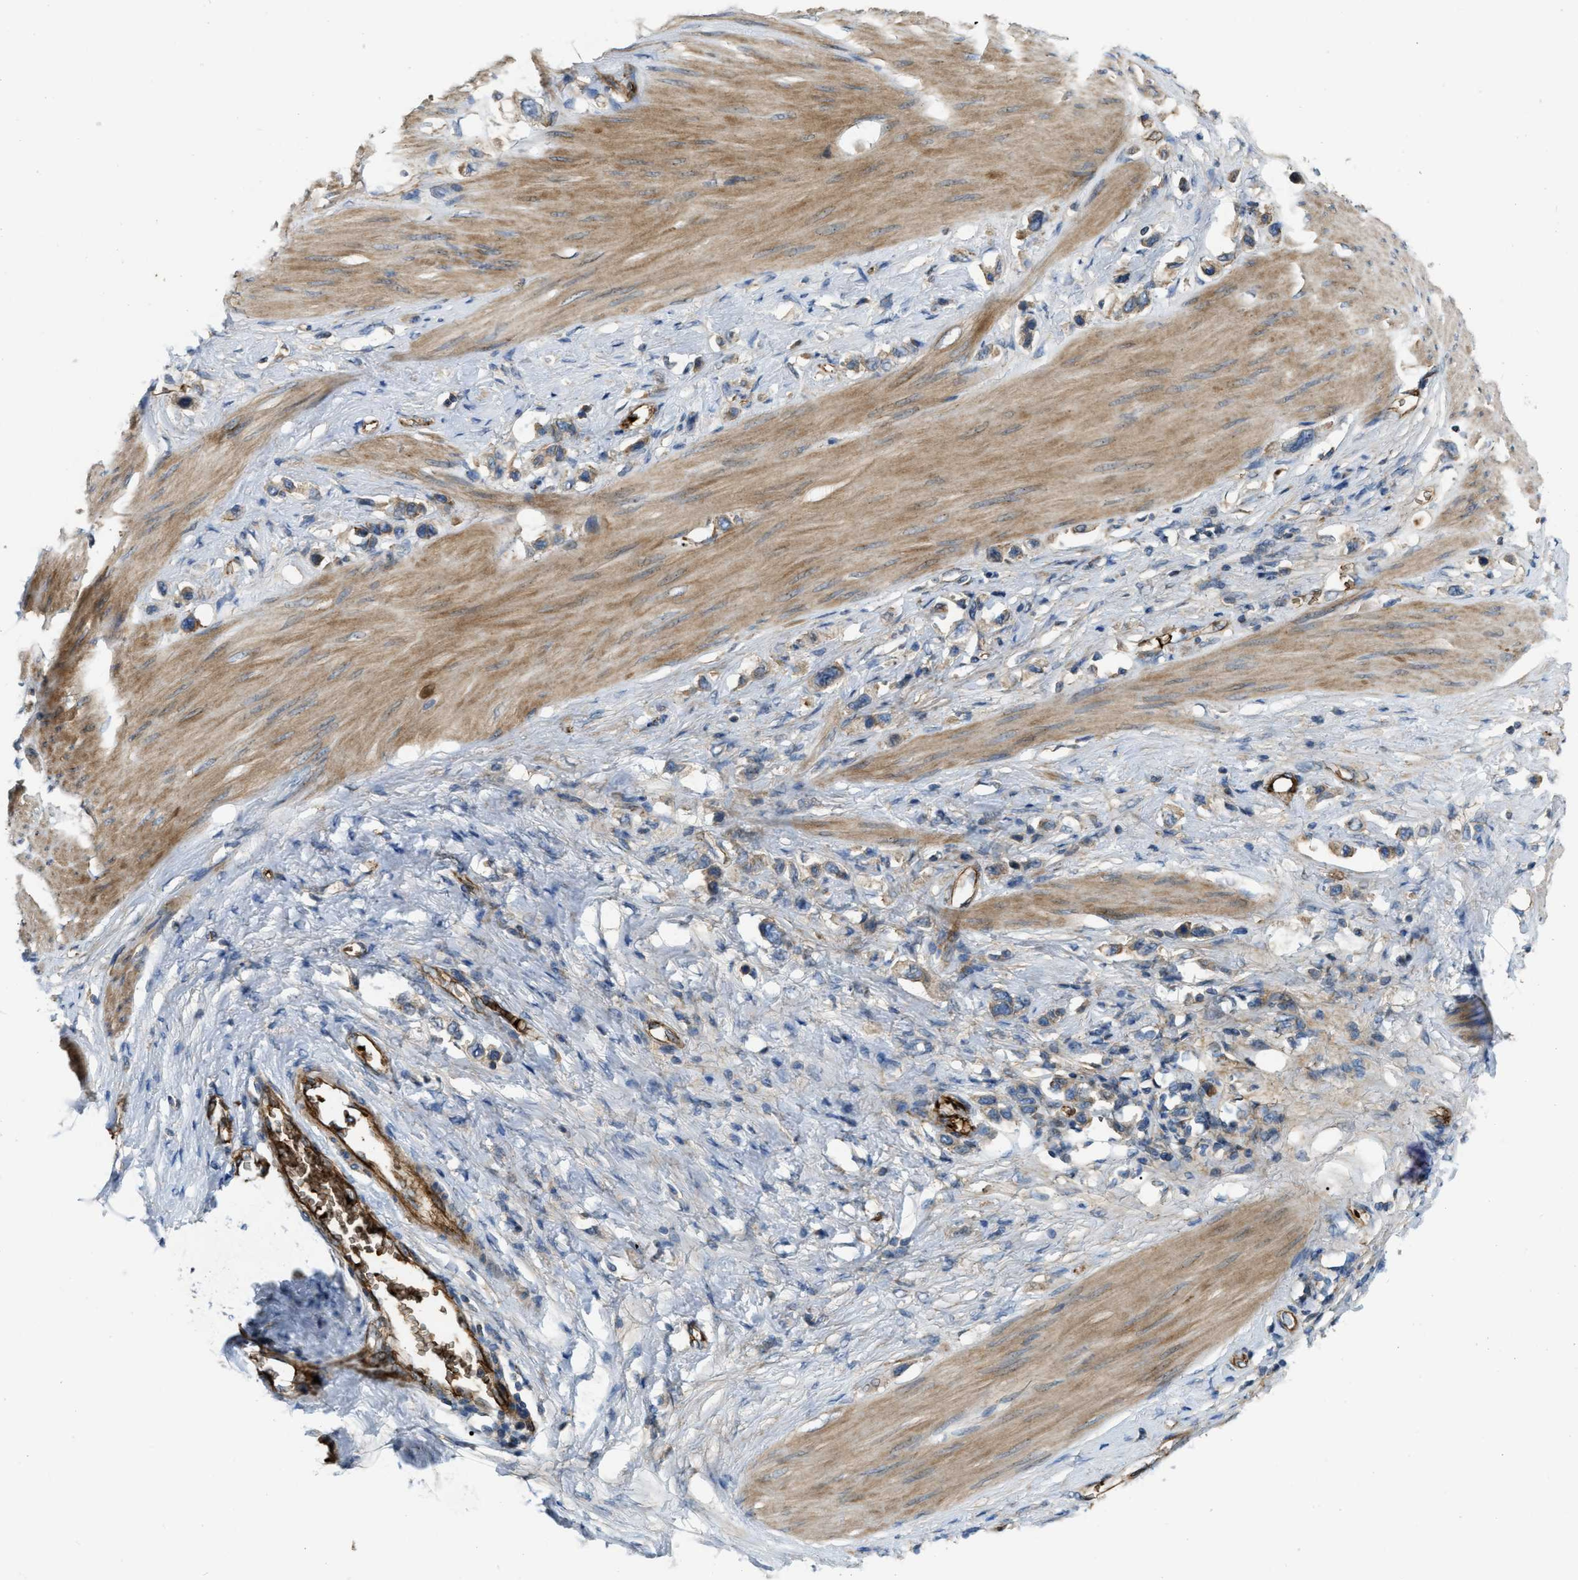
{"staining": {"intensity": "weak", "quantity": ">75%", "location": "cytoplasmic/membranous"}, "tissue": "stomach cancer", "cell_type": "Tumor cells", "image_type": "cancer", "snomed": [{"axis": "morphology", "description": "Adenocarcinoma, NOS"}, {"axis": "topography", "description": "Stomach"}], "caption": "This photomicrograph shows IHC staining of stomach cancer (adenocarcinoma), with low weak cytoplasmic/membranous positivity in about >75% of tumor cells.", "gene": "ERC1", "patient": {"sex": "female", "age": 65}}